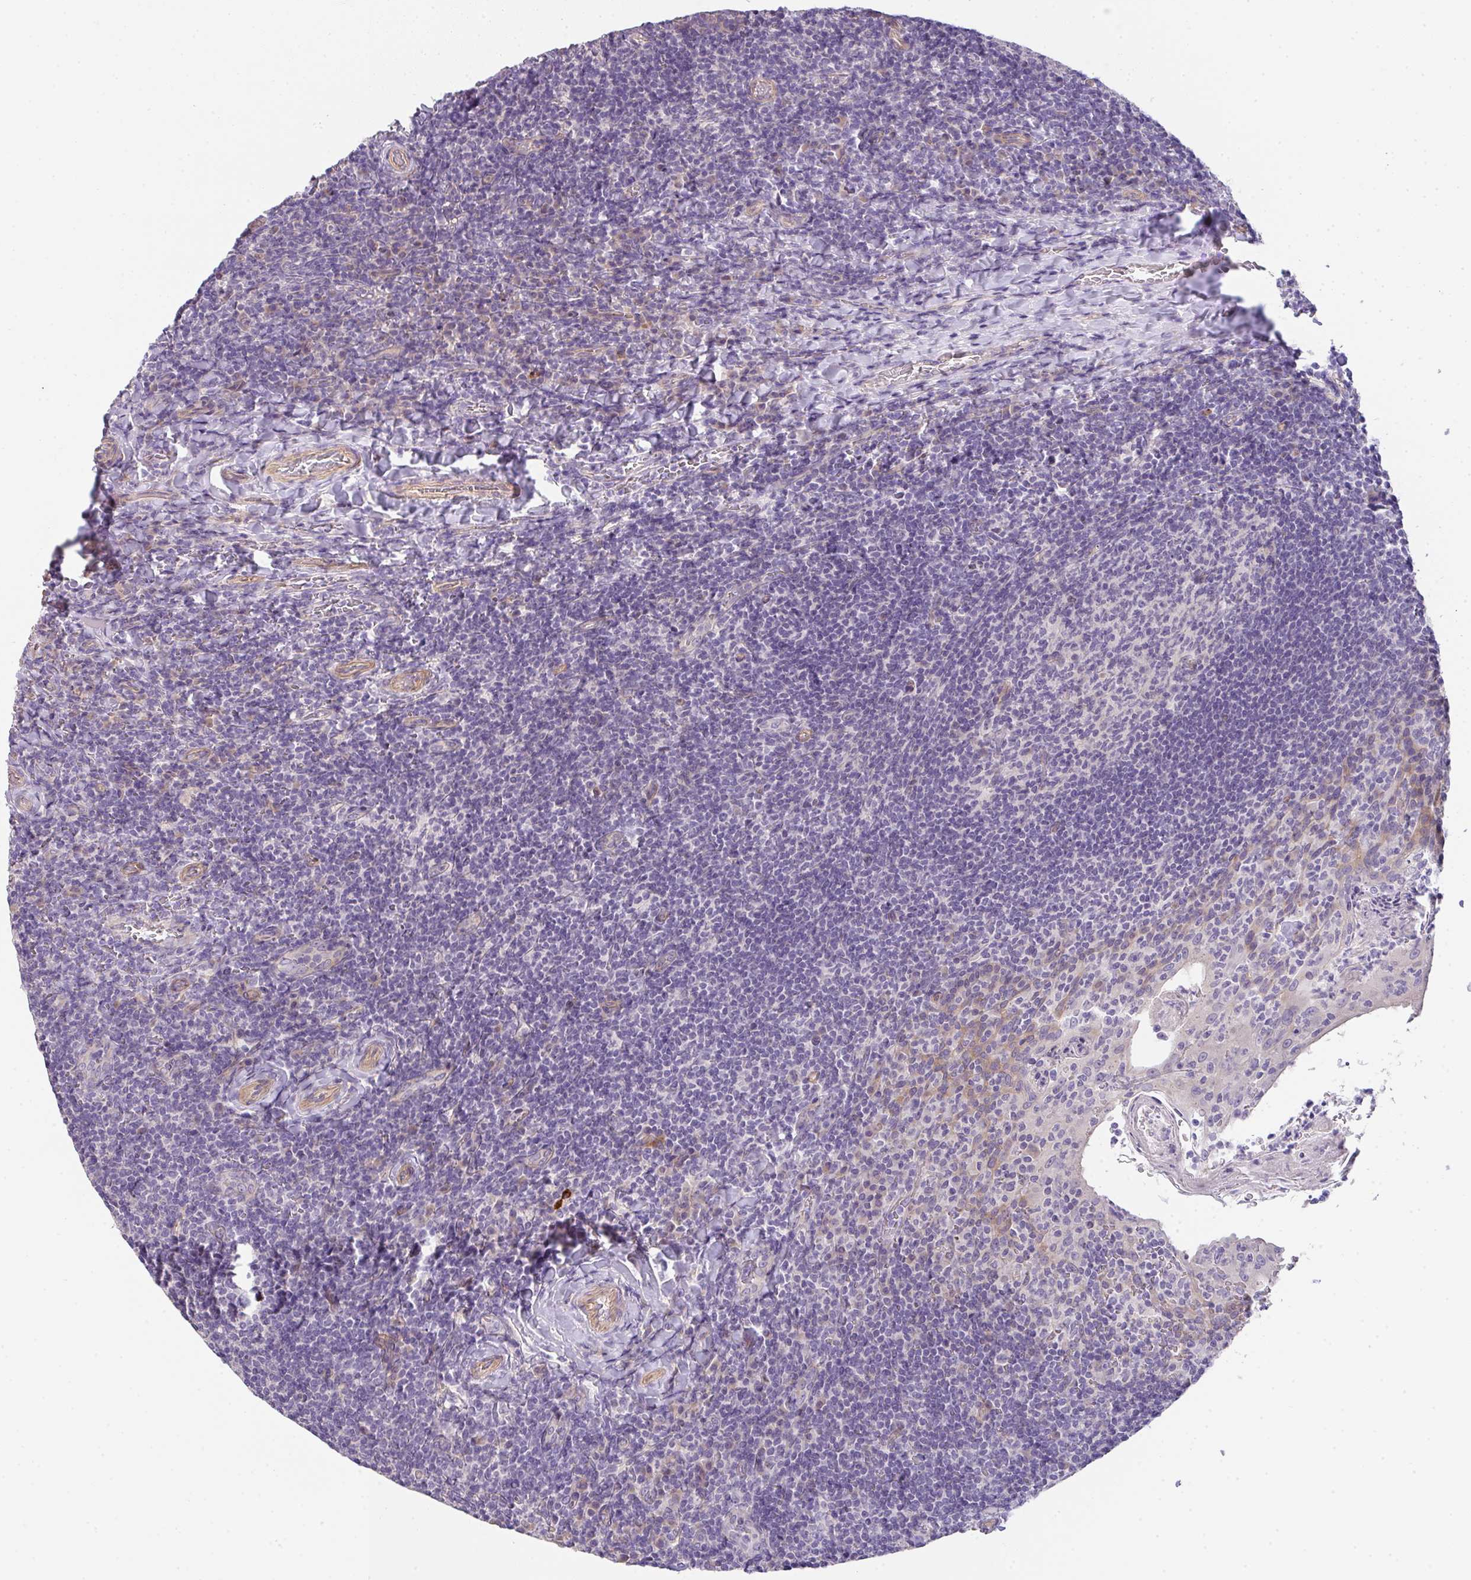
{"staining": {"intensity": "negative", "quantity": "none", "location": "none"}, "tissue": "tonsil", "cell_type": "Germinal center cells", "image_type": "normal", "snomed": [{"axis": "morphology", "description": "Normal tissue, NOS"}, {"axis": "topography", "description": "Tonsil"}], "caption": "Immunohistochemistry (IHC) image of benign tonsil: tonsil stained with DAB (3,3'-diaminobenzidine) shows no significant protein expression in germinal center cells. The staining is performed using DAB brown chromogen with nuclei counter-stained in using hematoxylin.", "gene": "FILIP1", "patient": {"sex": "female", "age": 10}}